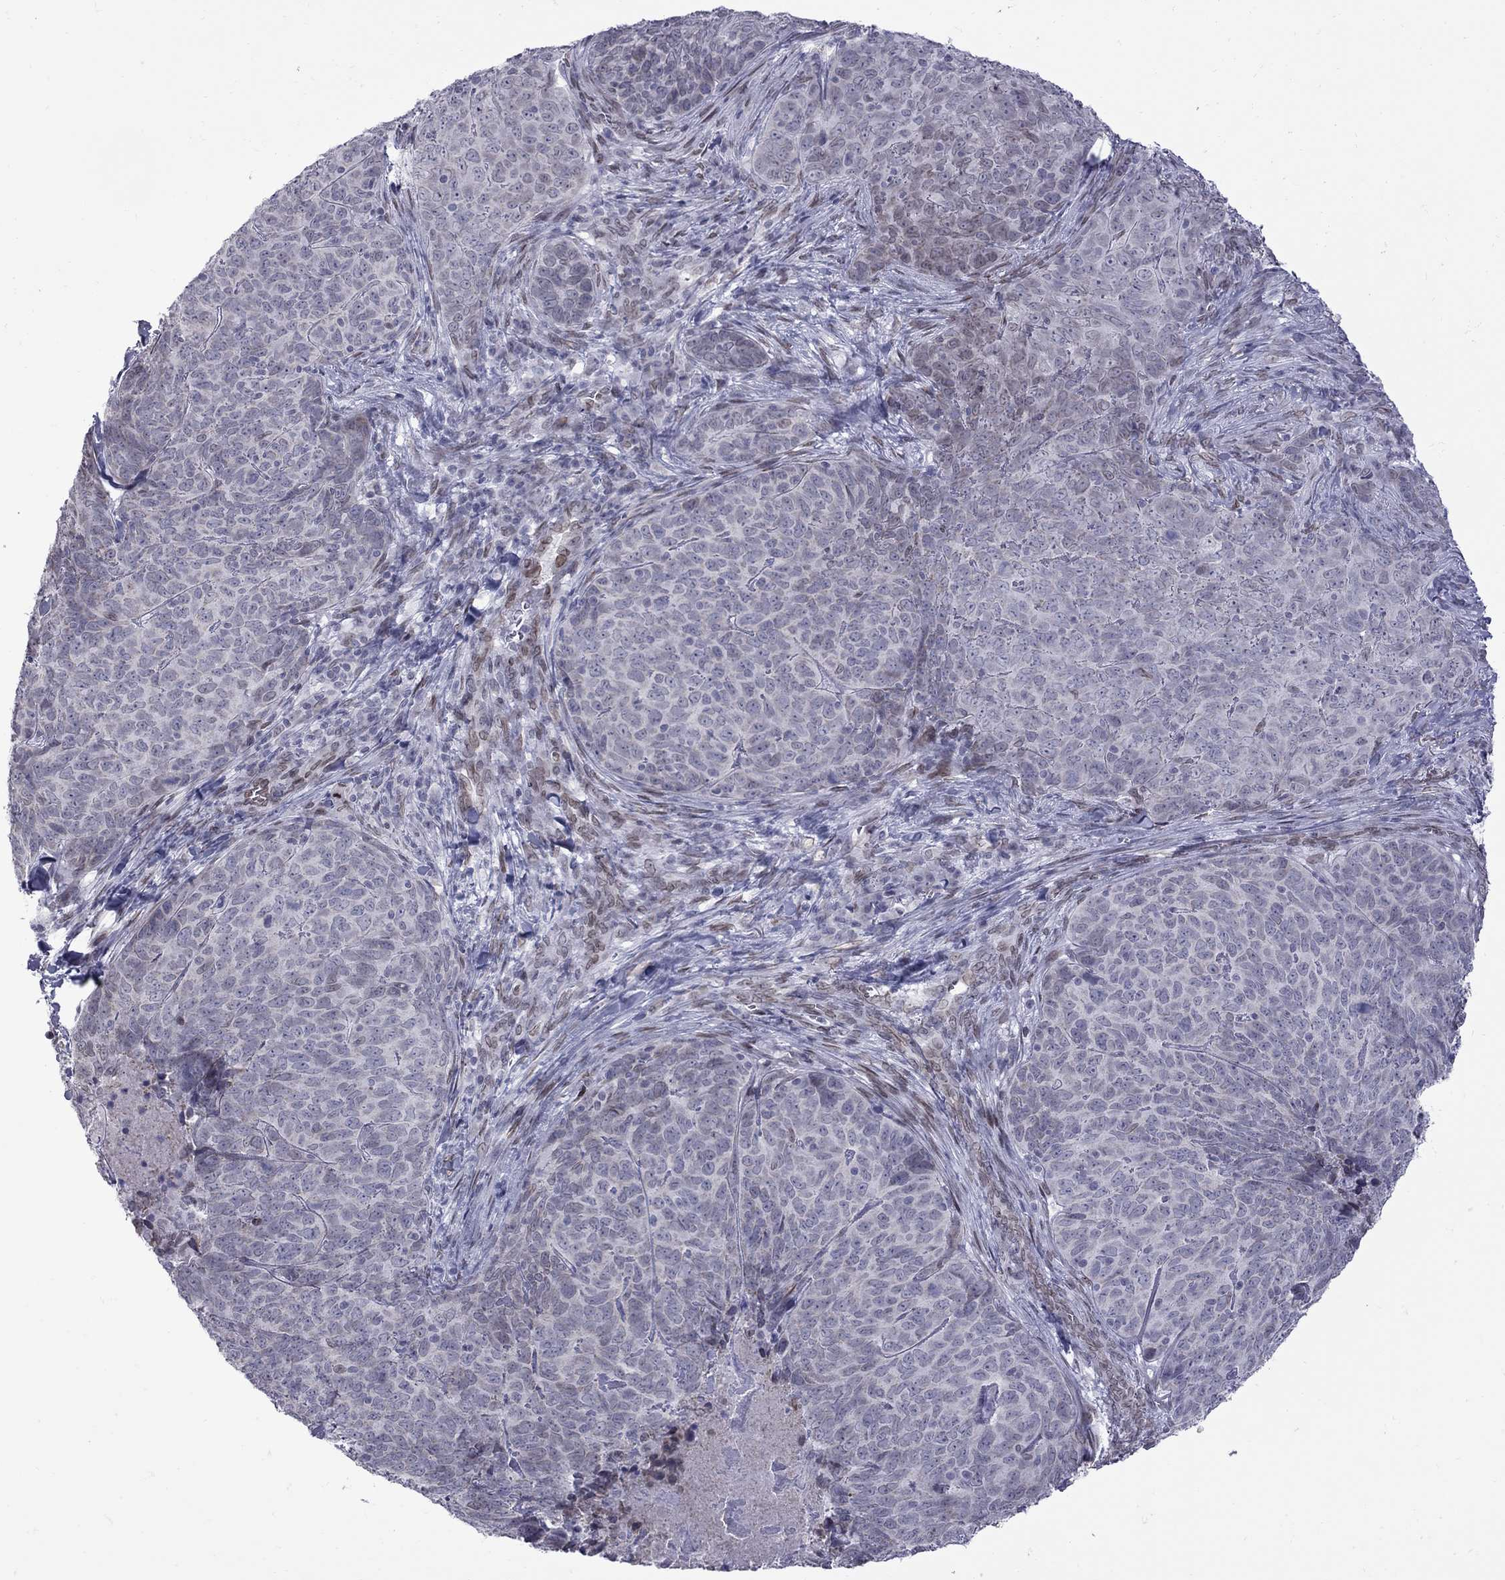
{"staining": {"intensity": "negative", "quantity": "none", "location": "none"}, "tissue": "skin cancer", "cell_type": "Tumor cells", "image_type": "cancer", "snomed": [{"axis": "morphology", "description": "Squamous cell carcinoma, NOS"}, {"axis": "topography", "description": "Skin"}, {"axis": "topography", "description": "Anal"}], "caption": "A high-resolution photomicrograph shows IHC staining of skin cancer (squamous cell carcinoma), which shows no significant staining in tumor cells.", "gene": "CLTCL1", "patient": {"sex": "female", "age": 51}}